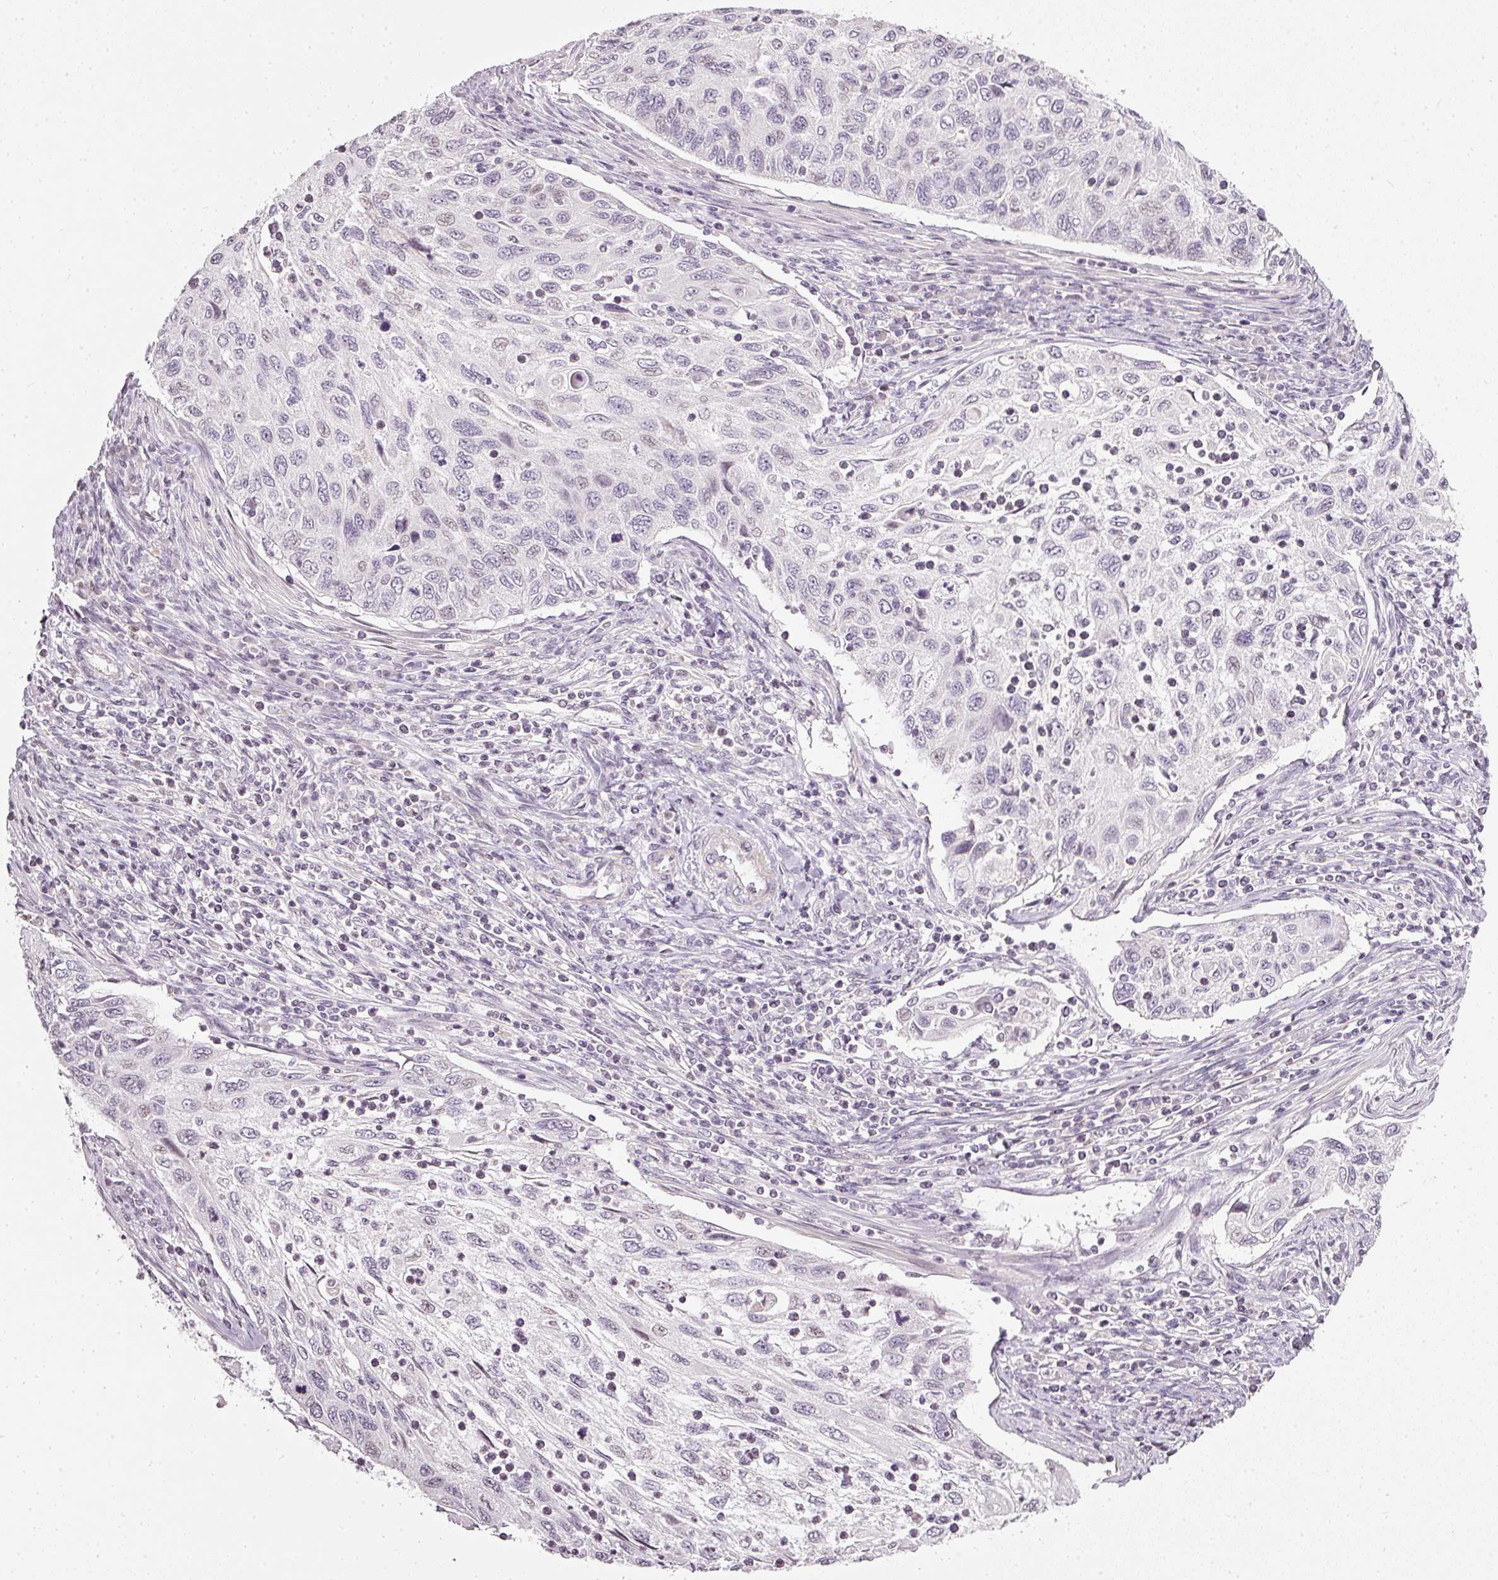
{"staining": {"intensity": "weak", "quantity": "<25%", "location": "nuclear"}, "tissue": "cervical cancer", "cell_type": "Tumor cells", "image_type": "cancer", "snomed": [{"axis": "morphology", "description": "Squamous cell carcinoma, NOS"}, {"axis": "topography", "description": "Cervix"}], "caption": "Immunohistochemistry (IHC) micrograph of neoplastic tissue: human cervical cancer (squamous cell carcinoma) stained with DAB (3,3'-diaminobenzidine) exhibits no significant protein expression in tumor cells.", "gene": "NRDE2", "patient": {"sex": "female", "age": 70}}